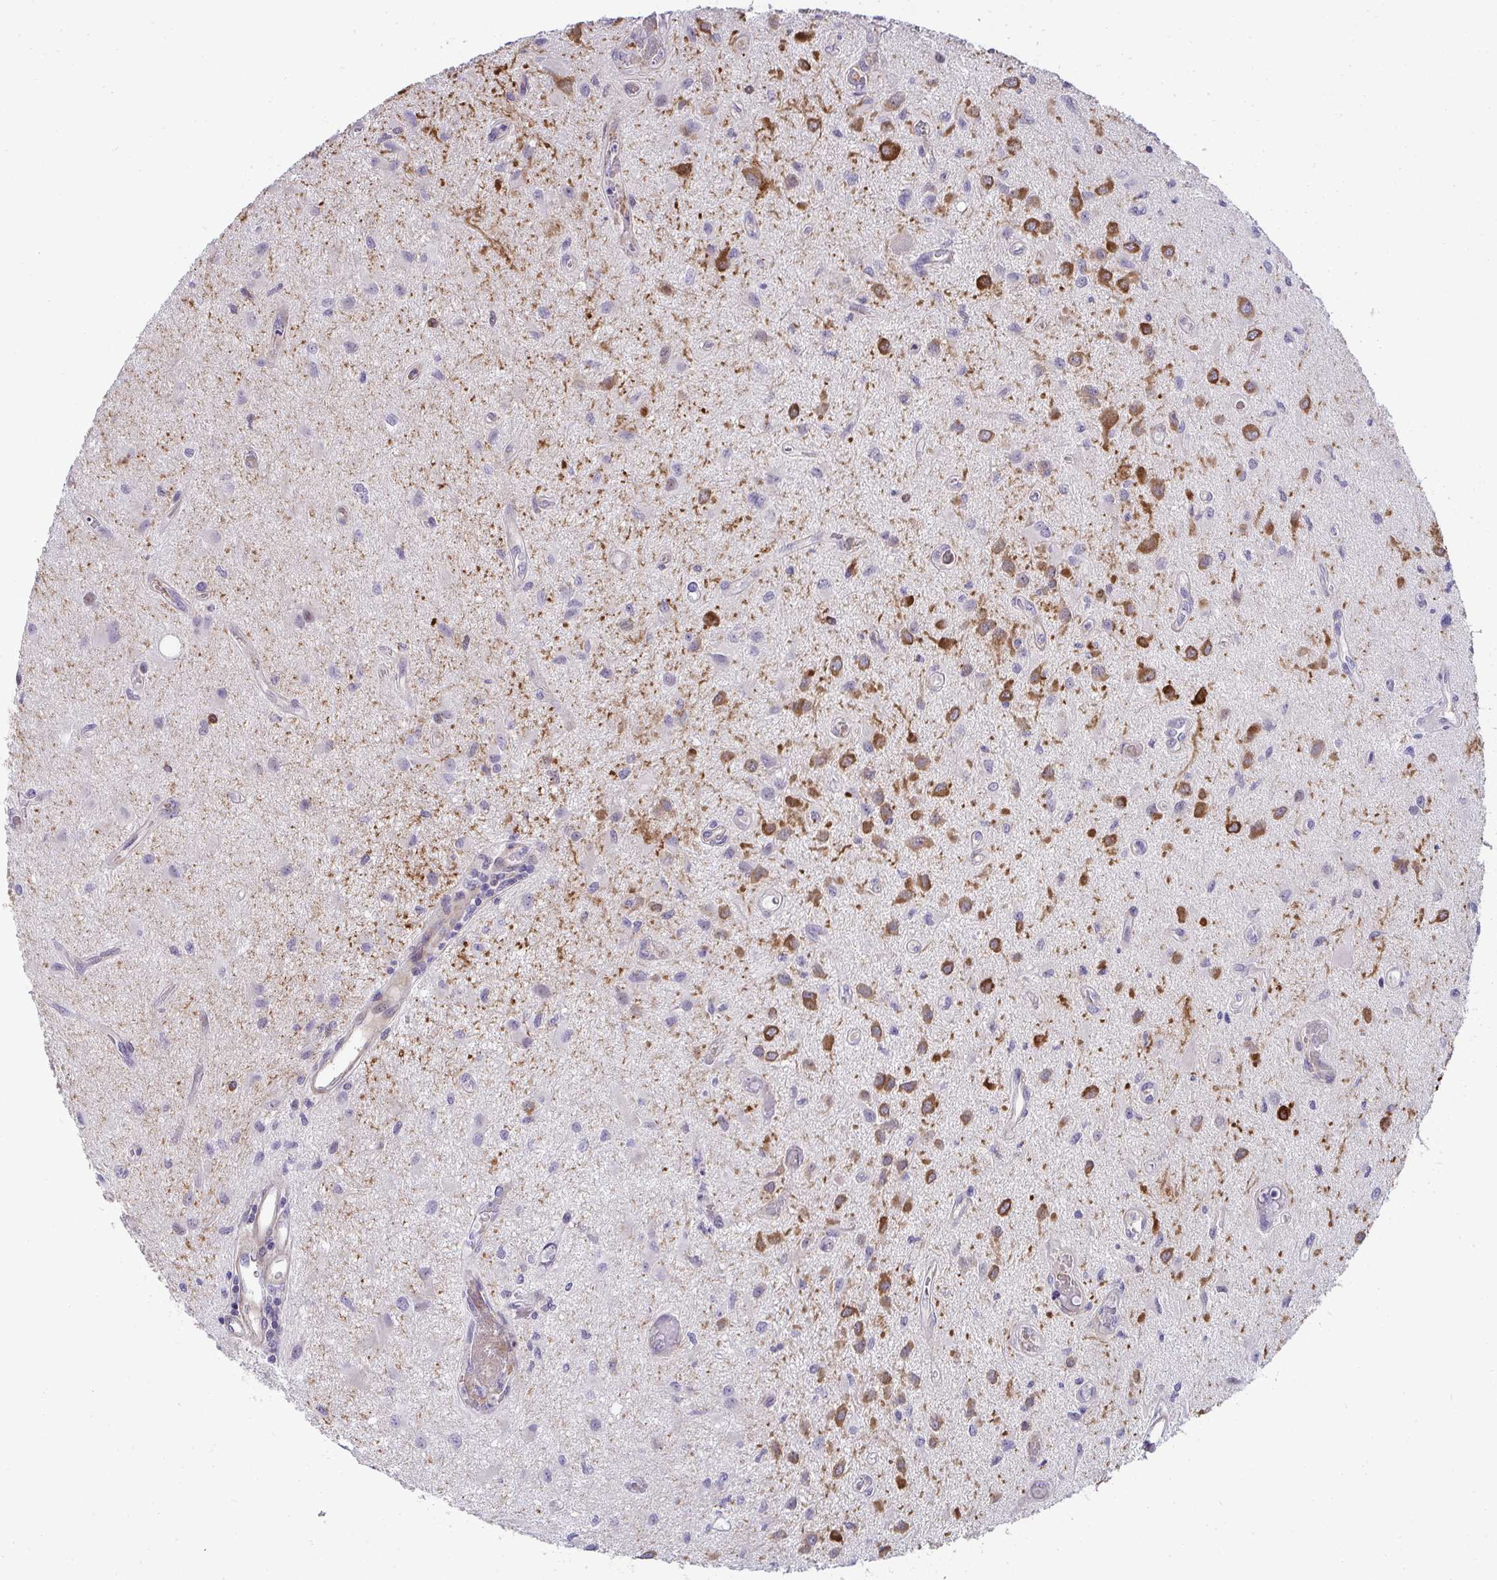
{"staining": {"intensity": "strong", "quantity": "<25%", "location": "cytoplasmic/membranous"}, "tissue": "glioma", "cell_type": "Tumor cells", "image_type": "cancer", "snomed": [{"axis": "morphology", "description": "Glioma, malignant, High grade"}, {"axis": "topography", "description": "Brain"}], "caption": "Immunohistochemistry photomicrograph of neoplastic tissue: human high-grade glioma (malignant) stained using IHC displays medium levels of strong protein expression localized specifically in the cytoplasmic/membranous of tumor cells, appearing as a cytoplasmic/membranous brown color.", "gene": "AK5", "patient": {"sex": "male", "age": 67}}